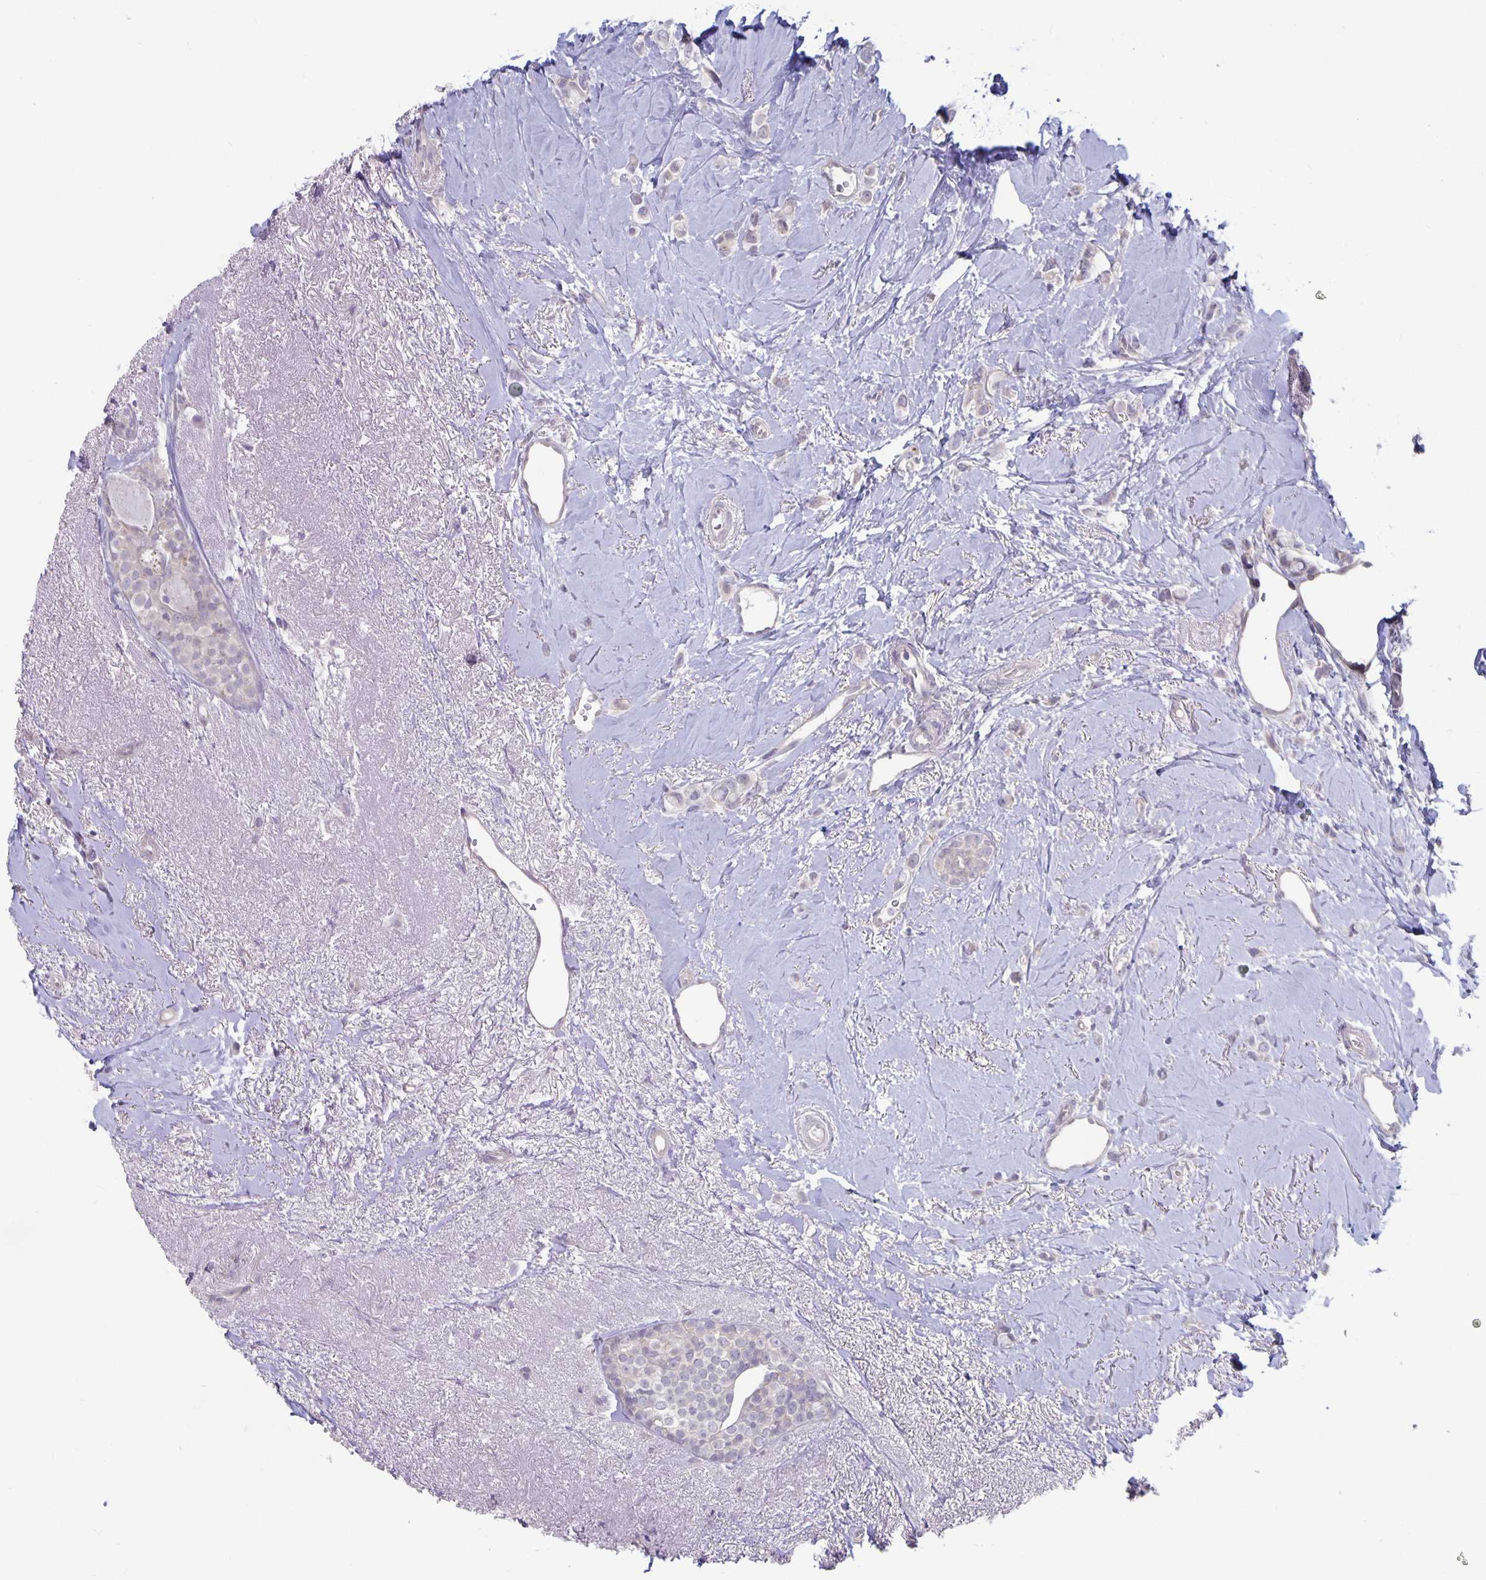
{"staining": {"intensity": "negative", "quantity": "none", "location": "none"}, "tissue": "breast cancer", "cell_type": "Tumor cells", "image_type": "cancer", "snomed": [{"axis": "morphology", "description": "Lobular carcinoma"}, {"axis": "topography", "description": "Breast"}], "caption": "Tumor cells show no significant expression in breast cancer (lobular carcinoma).", "gene": "PLCB3", "patient": {"sex": "female", "age": 66}}